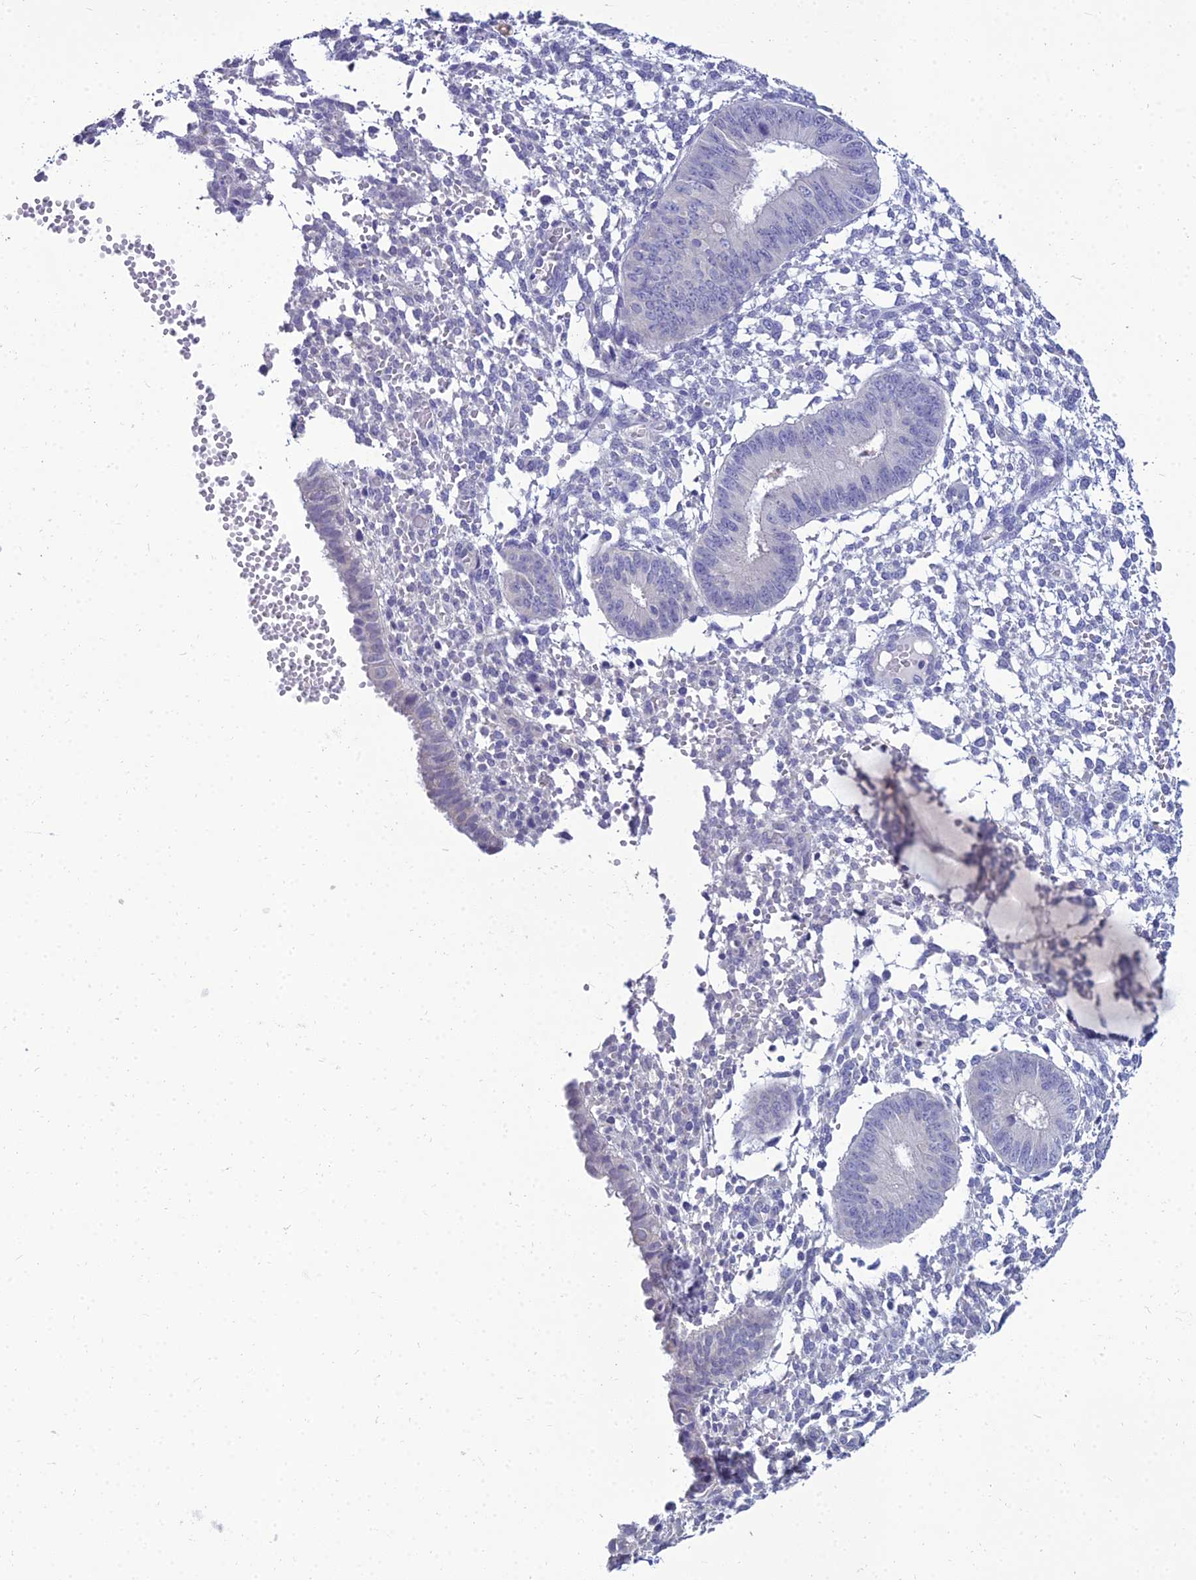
{"staining": {"intensity": "negative", "quantity": "none", "location": "none"}, "tissue": "endometrium", "cell_type": "Cells in endometrial stroma", "image_type": "normal", "snomed": [{"axis": "morphology", "description": "Normal tissue, NOS"}, {"axis": "topography", "description": "Endometrium"}], "caption": "The micrograph exhibits no significant staining in cells in endometrial stroma of endometrium. The staining is performed using DAB brown chromogen with nuclei counter-stained in using hematoxylin.", "gene": "NPY", "patient": {"sex": "female", "age": 49}}